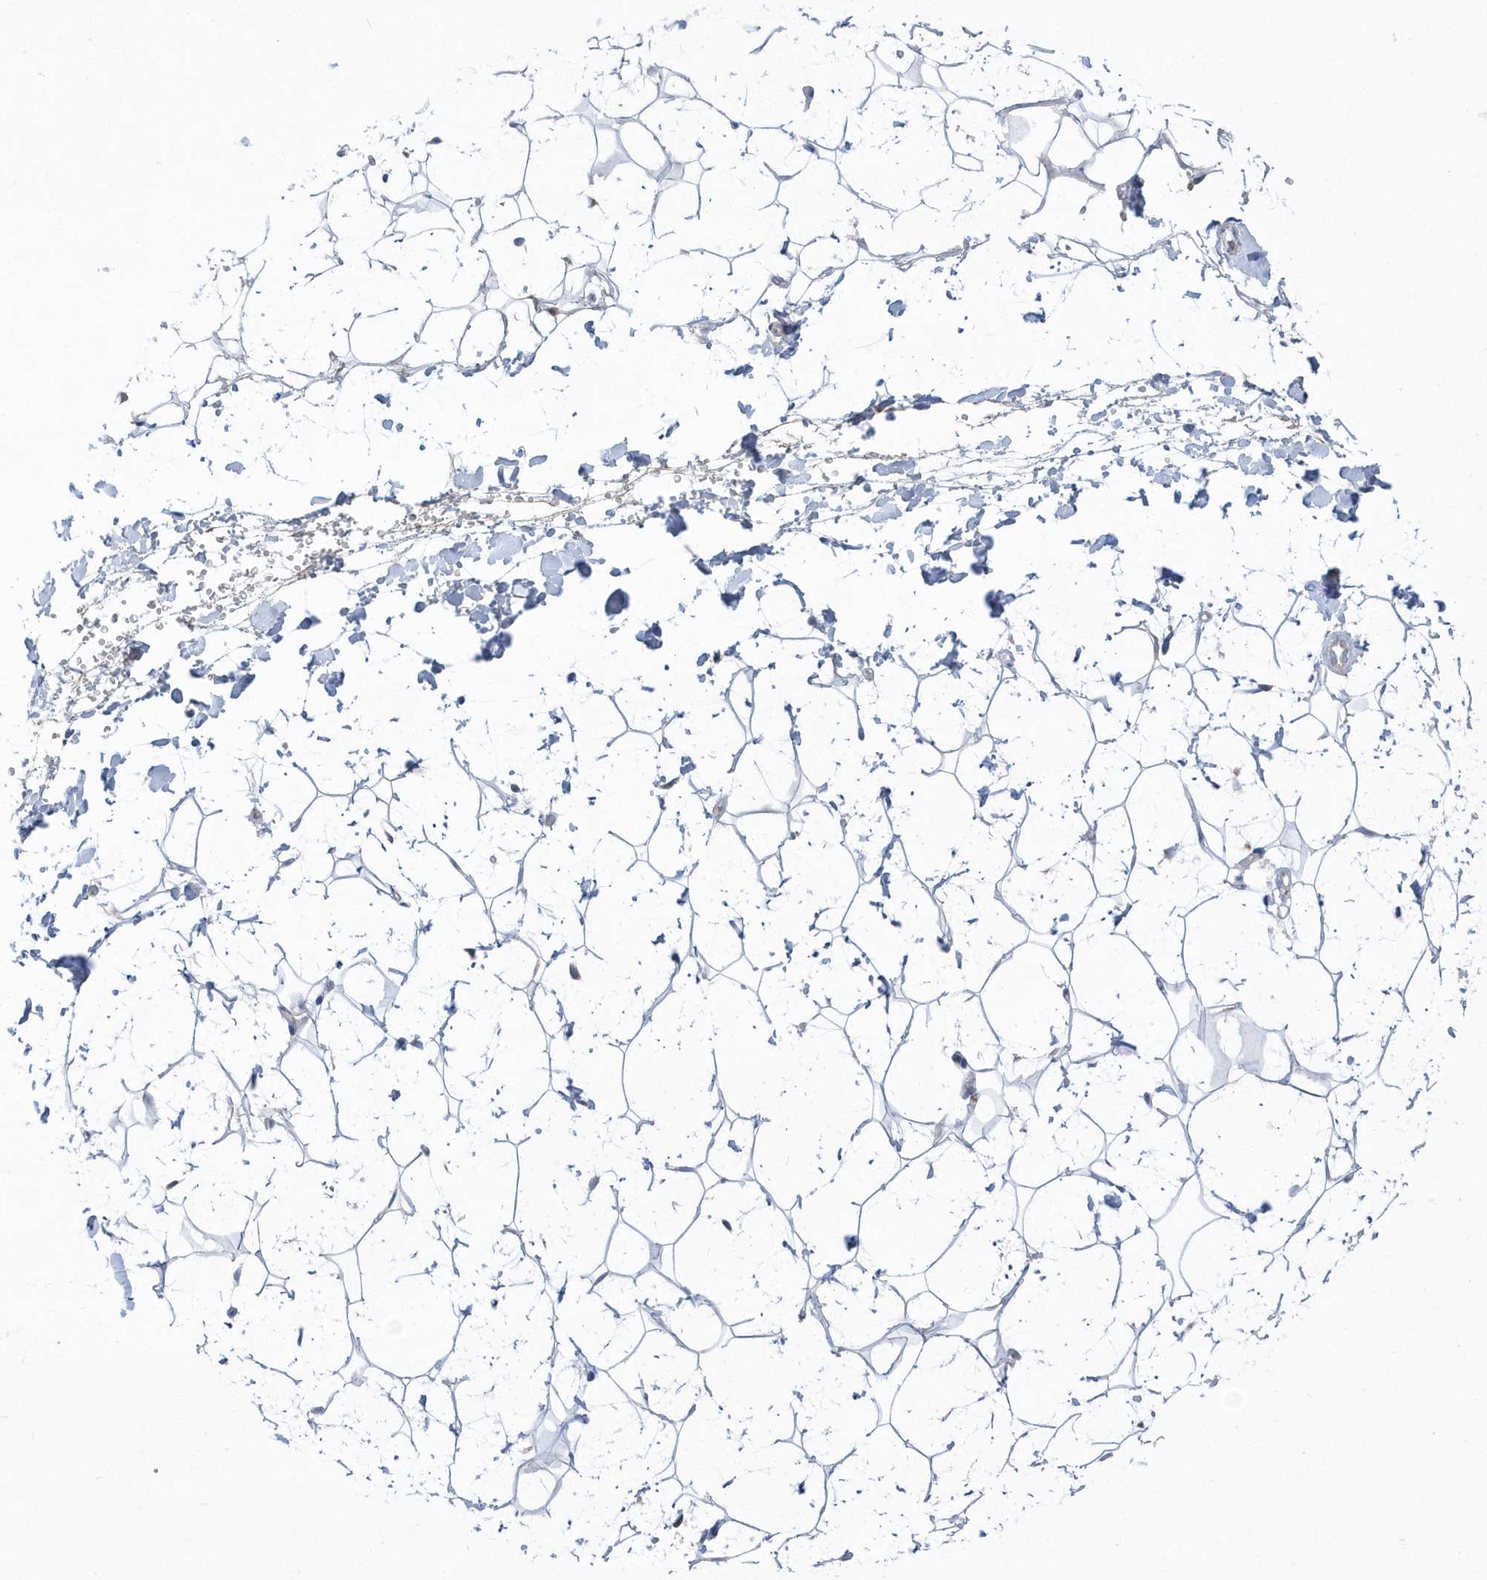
{"staining": {"intensity": "negative", "quantity": "none", "location": "none"}, "tissue": "adipose tissue", "cell_type": "Adipocytes", "image_type": "normal", "snomed": [{"axis": "morphology", "description": "Normal tissue, NOS"}, {"axis": "topography", "description": "Breast"}], "caption": "Photomicrograph shows no protein positivity in adipocytes of normal adipose tissue.", "gene": "DNAJC18", "patient": {"sex": "female", "age": 26}}